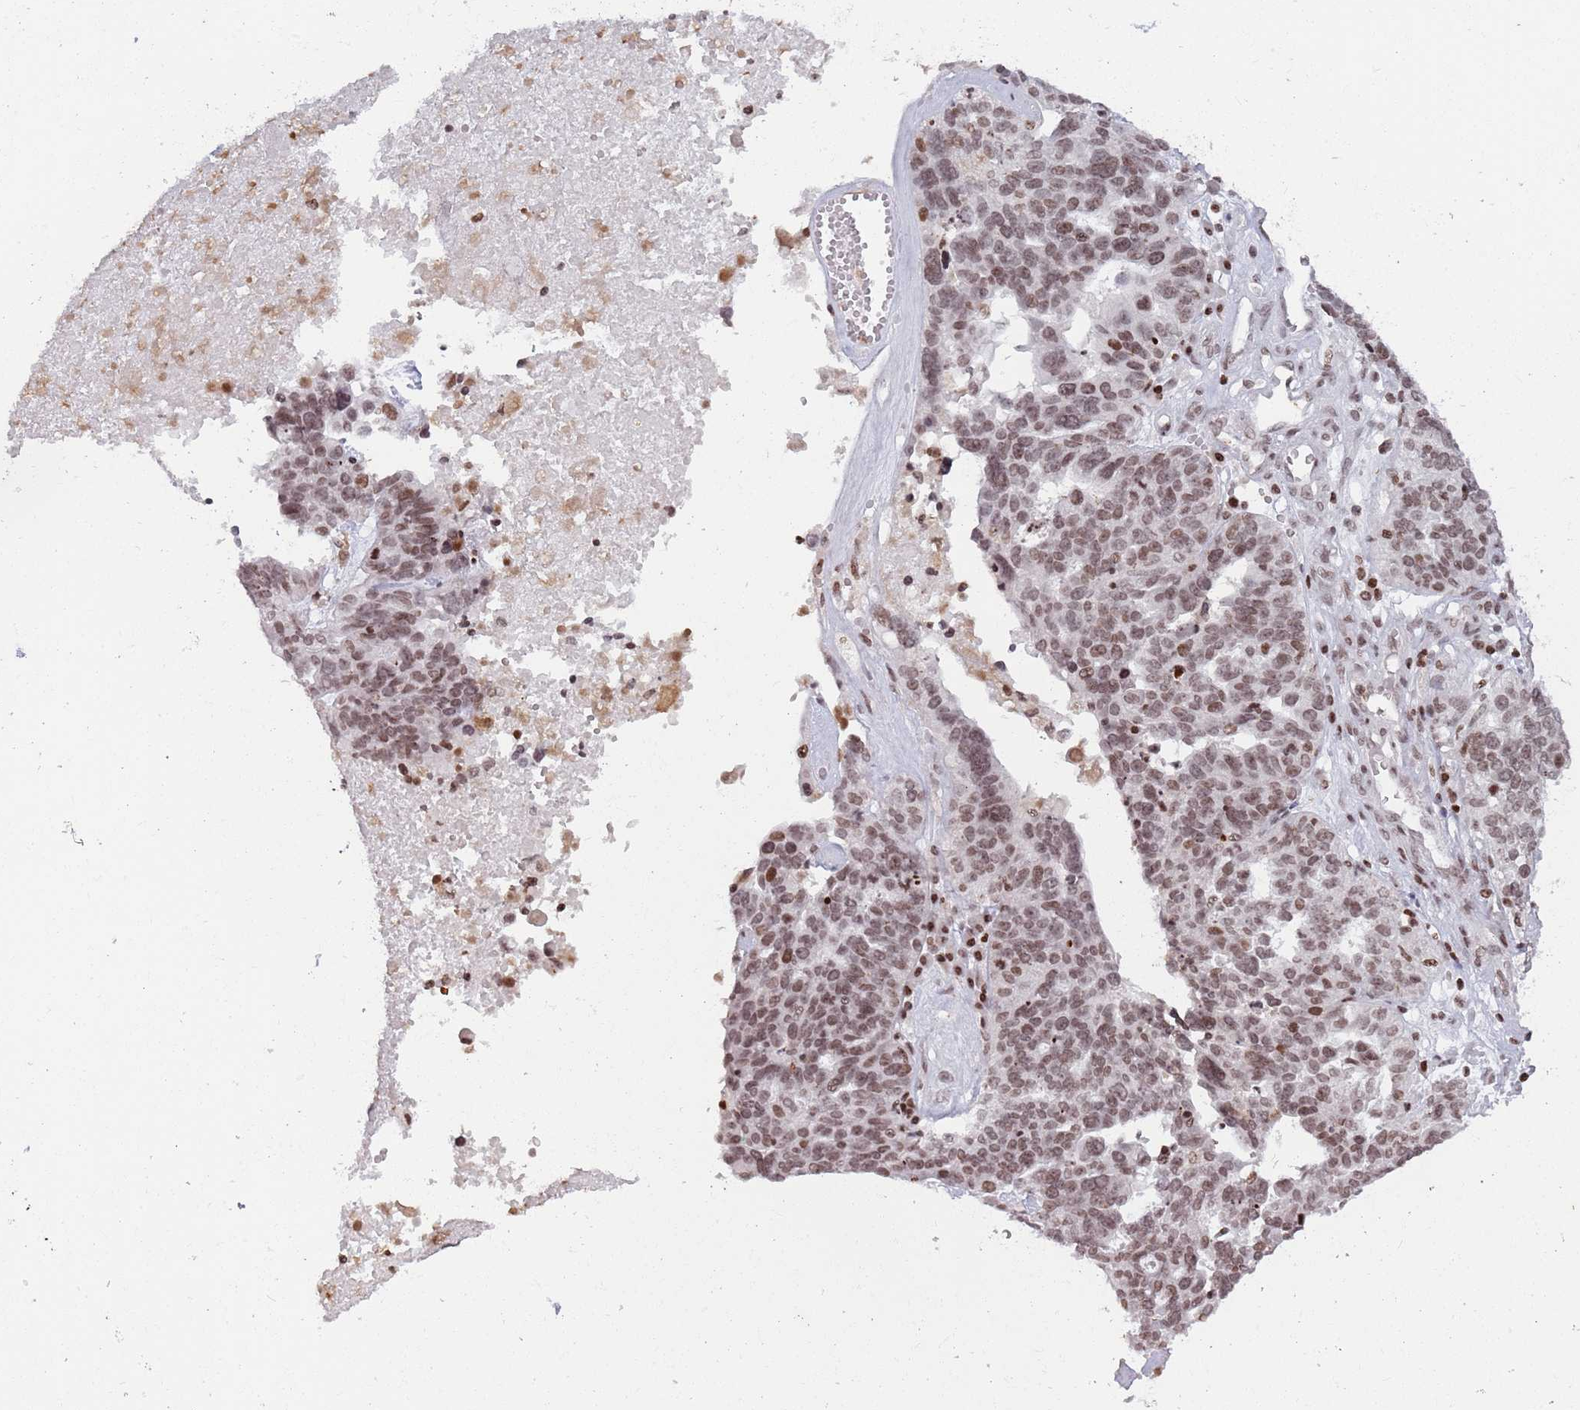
{"staining": {"intensity": "moderate", "quantity": ">75%", "location": "nuclear"}, "tissue": "ovarian cancer", "cell_type": "Tumor cells", "image_type": "cancer", "snomed": [{"axis": "morphology", "description": "Cystadenocarcinoma, serous, NOS"}, {"axis": "topography", "description": "Ovary"}], "caption": "A photomicrograph of serous cystadenocarcinoma (ovarian) stained for a protein exhibits moderate nuclear brown staining in tumor cells. (DAB (3,3'-diaminobenzidine) IHC, brown staining for protein, blue staining for nuclei).", "gene": "SH3RF3", "patient": {"sex": "female", "age": 59}}